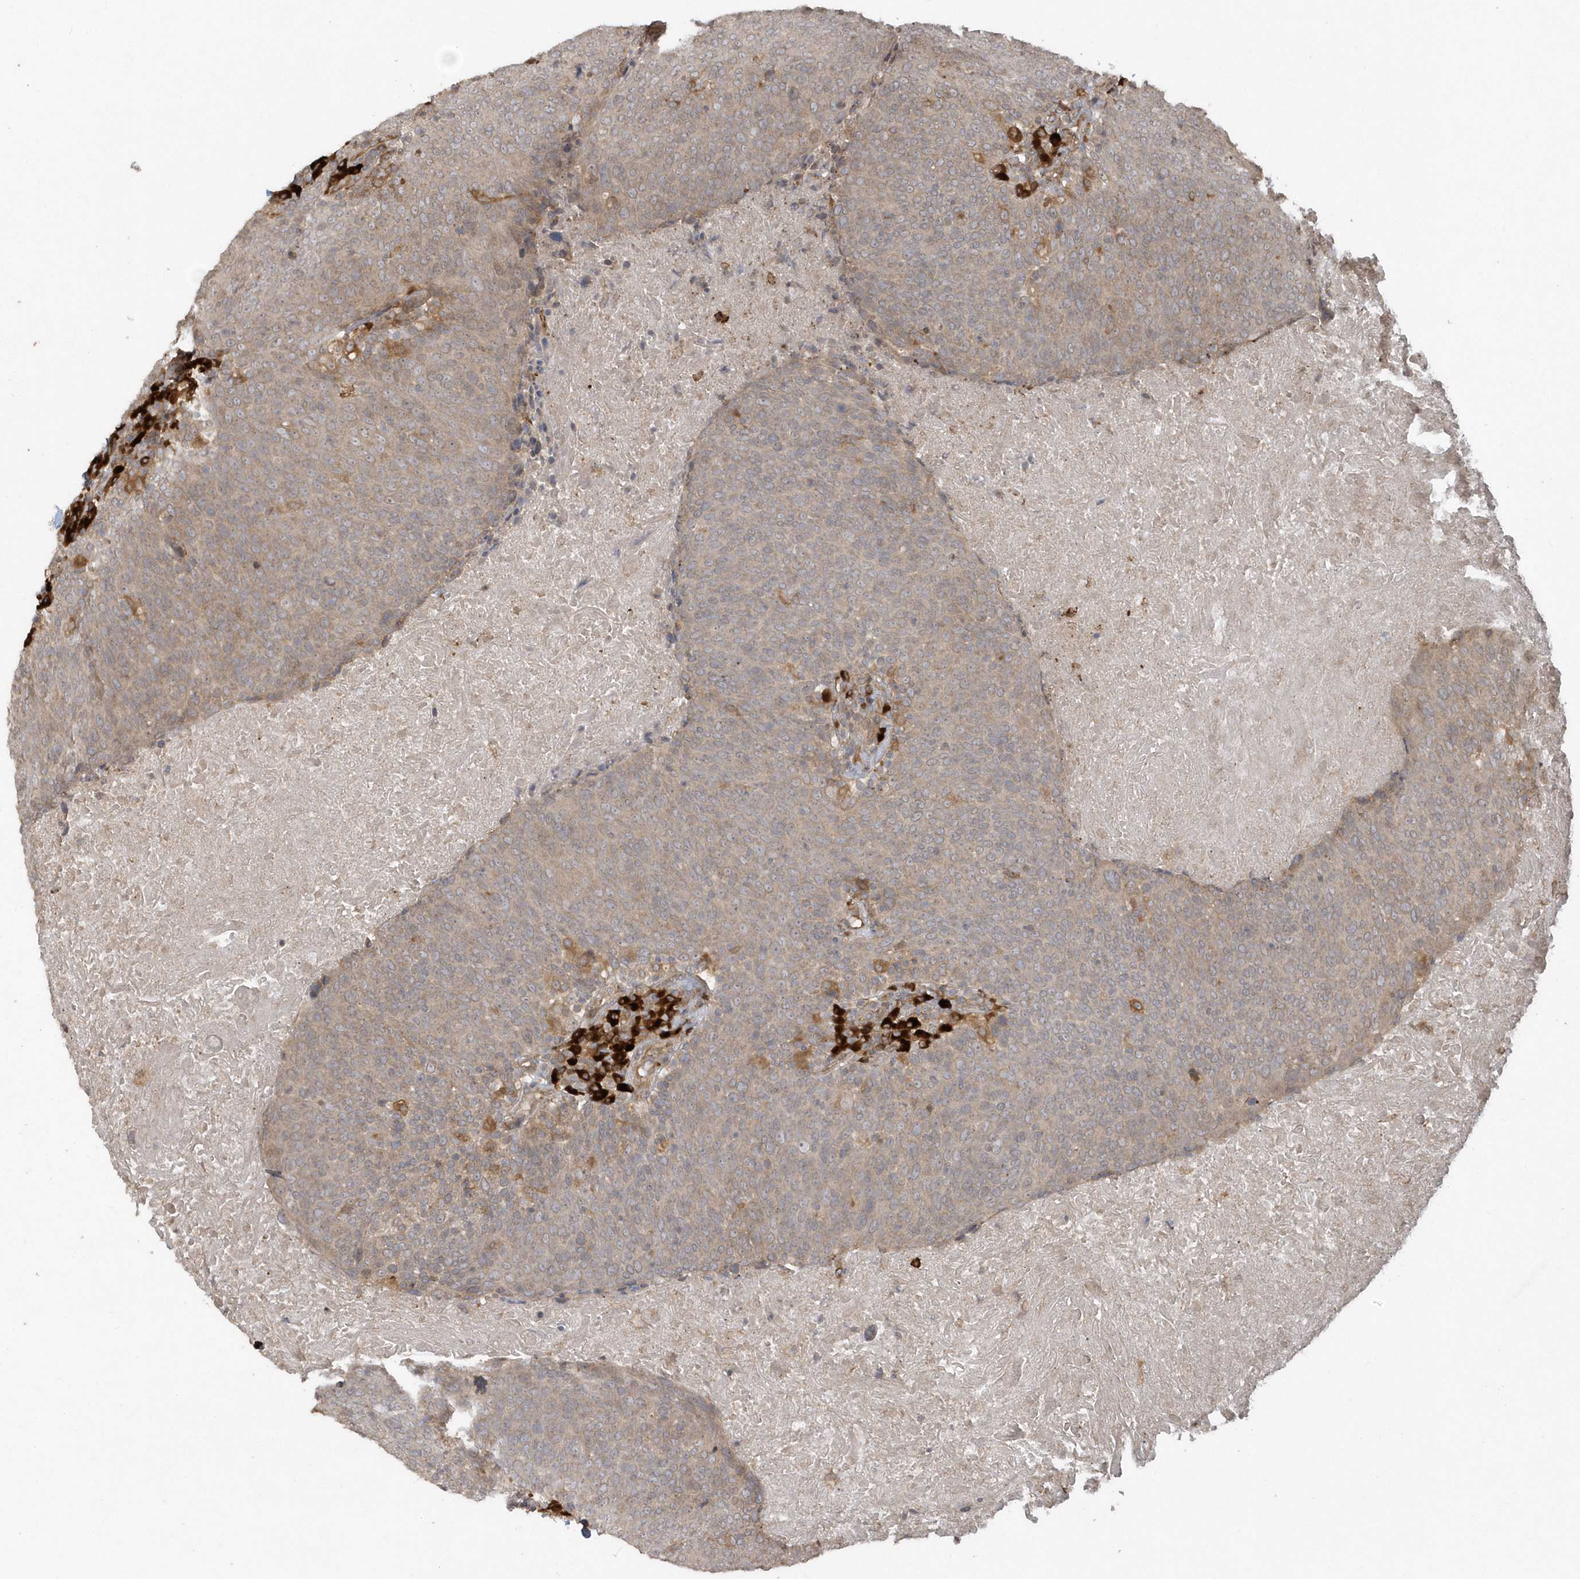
{"staining": {"intensity": "weak", "quantity": "<25%", "location": "cytoplasmic/membranous"}, "tissue": "head and neck cancer", "cell_type": "Tumor cells", "image_type": "cancer", "snomed": [{"axis": "morphology", "description": "Squamous cell carcinoma, NOS"}, {"axis": "morphology", "description": "Squamous cell carcinoma, metastatic, NOS"}, {"axis": "topography", "description": "Lymph node"}, {"axis": "topography", "description": "Head-Neck"}], "caption": "IHC of head and neck cancer displays no positivity in tumor cells.", "gene": "HERPUD1", "patient": {"sex": "male", "age": 62}}